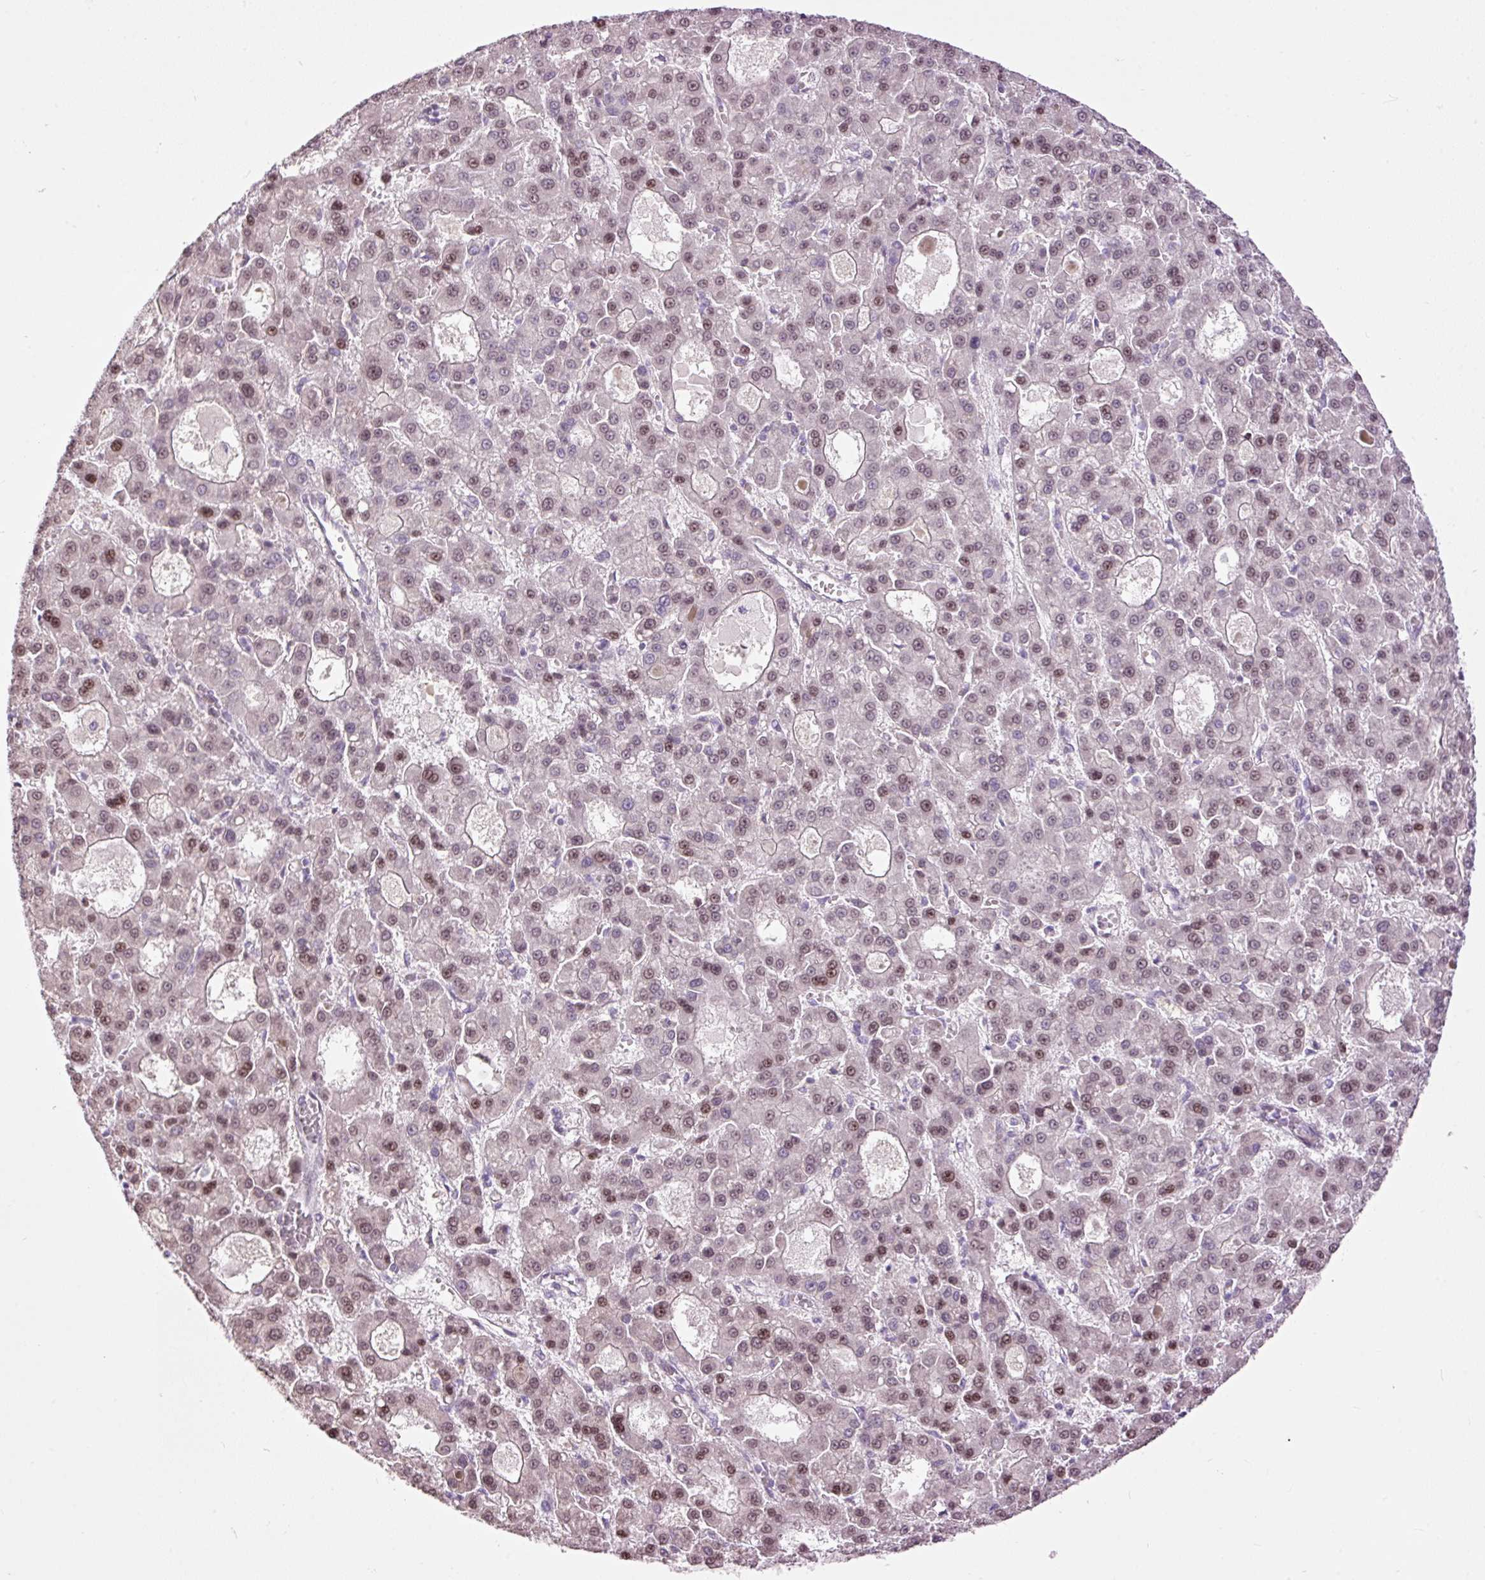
{"staining": {"intensity": "moderate", "quantity": "25%-75%", "location": "nuclear"}, "tissue": "liver cancer", "cell_type": "Tumor cells", "image_type": "cancer", "snomed": [{"axis": "morphology", "description": "Carcinoma, Hepatocellular, NOS"}, {"axis": "topography", "description": "Liver"}], "caption": "Moderate nuclear protein positivity is present in about 25%-75% of tumor cells in liver cancer (hepatocellular carcinoma).", "gene": "FCRL4", "patient": {"sex": "male", "age": 70}}